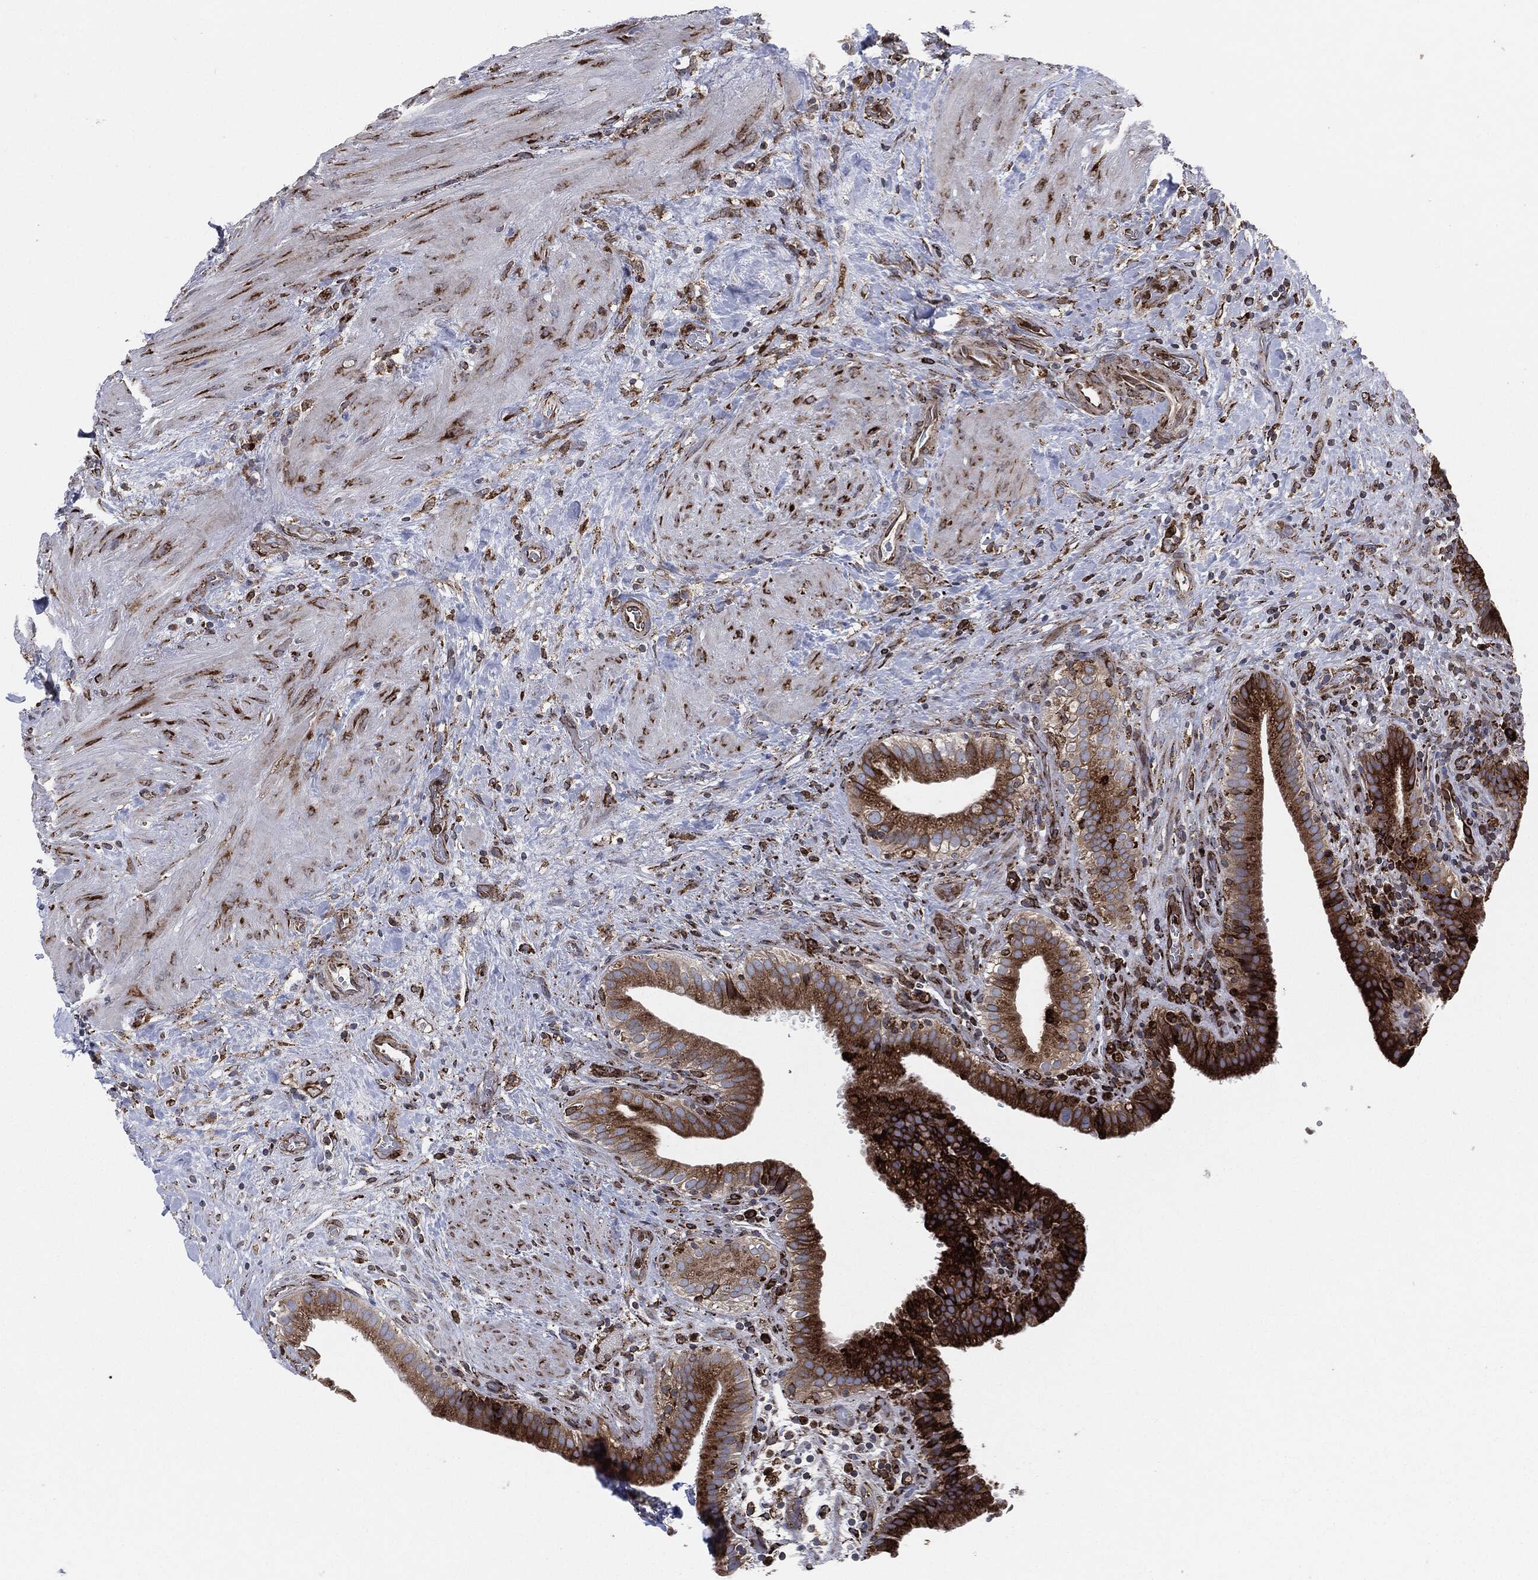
{"staining": {"intensity": "strong", "quantity": ">75%", "location": "cytoplasmic/membranous"}, "tissue": "gallbladder", "cell_type": "Glandular cells", "image_type": "normal", "snomed": [{"axis": "morphology", "description": "Normal tissue, NOS"}, {"axis": "topography", "description": "Gallbladder"}], "caption": "Immunohistochemical staining of normal human gallbladder exhibits strong cytoplasmic/membranous protein staining in about >75% of glandular cells. (brown staining indicates protein expression, while blue staining denotes nuclei).", "gene": "CALR", "patient": {"sex": "male", "age": 62}}